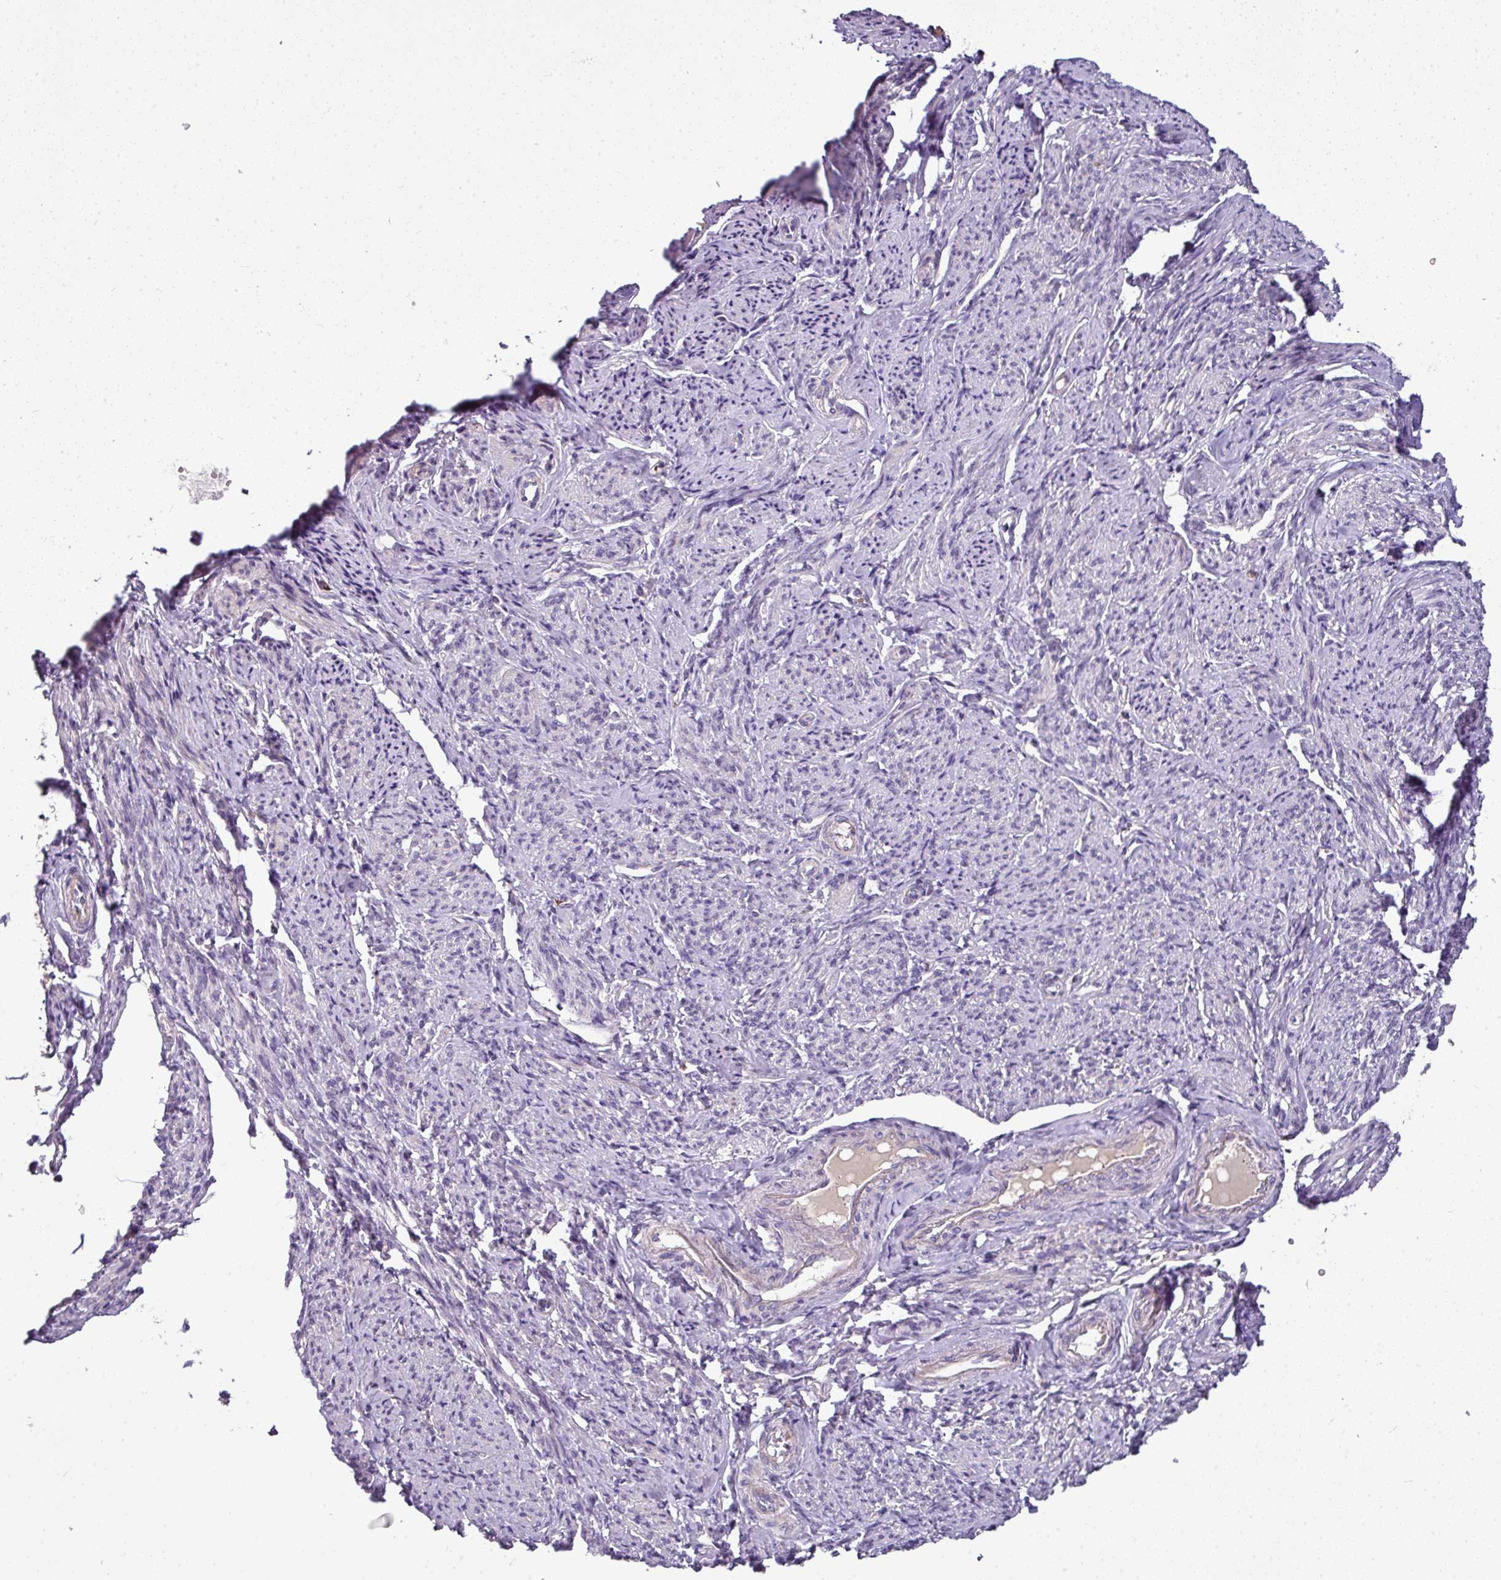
{"staining": {"intensity": "negative", "quantity": "none", "location": "none"}, "tissue": "smooth muscle", "cell_type": "Smooth muscle cells", "image_type": "normal", "snomed": [{"axis": "morphology", "description": "Normal tissue, NOS"}, {"axis": "topography", "description": "Smooth muscle"}], "caption": "Immunohistochemistry image of normal smooth muscle stained for a protein (brown), which shows no expression in smooth muscle cells. (DAB (3,3'-diaminobenzidine) immunohistochemistry (IHC) visualized using brightfield microscopy, high magnification).", "gene": "GAN", "patient": {"sex": "female", "age": 65}}